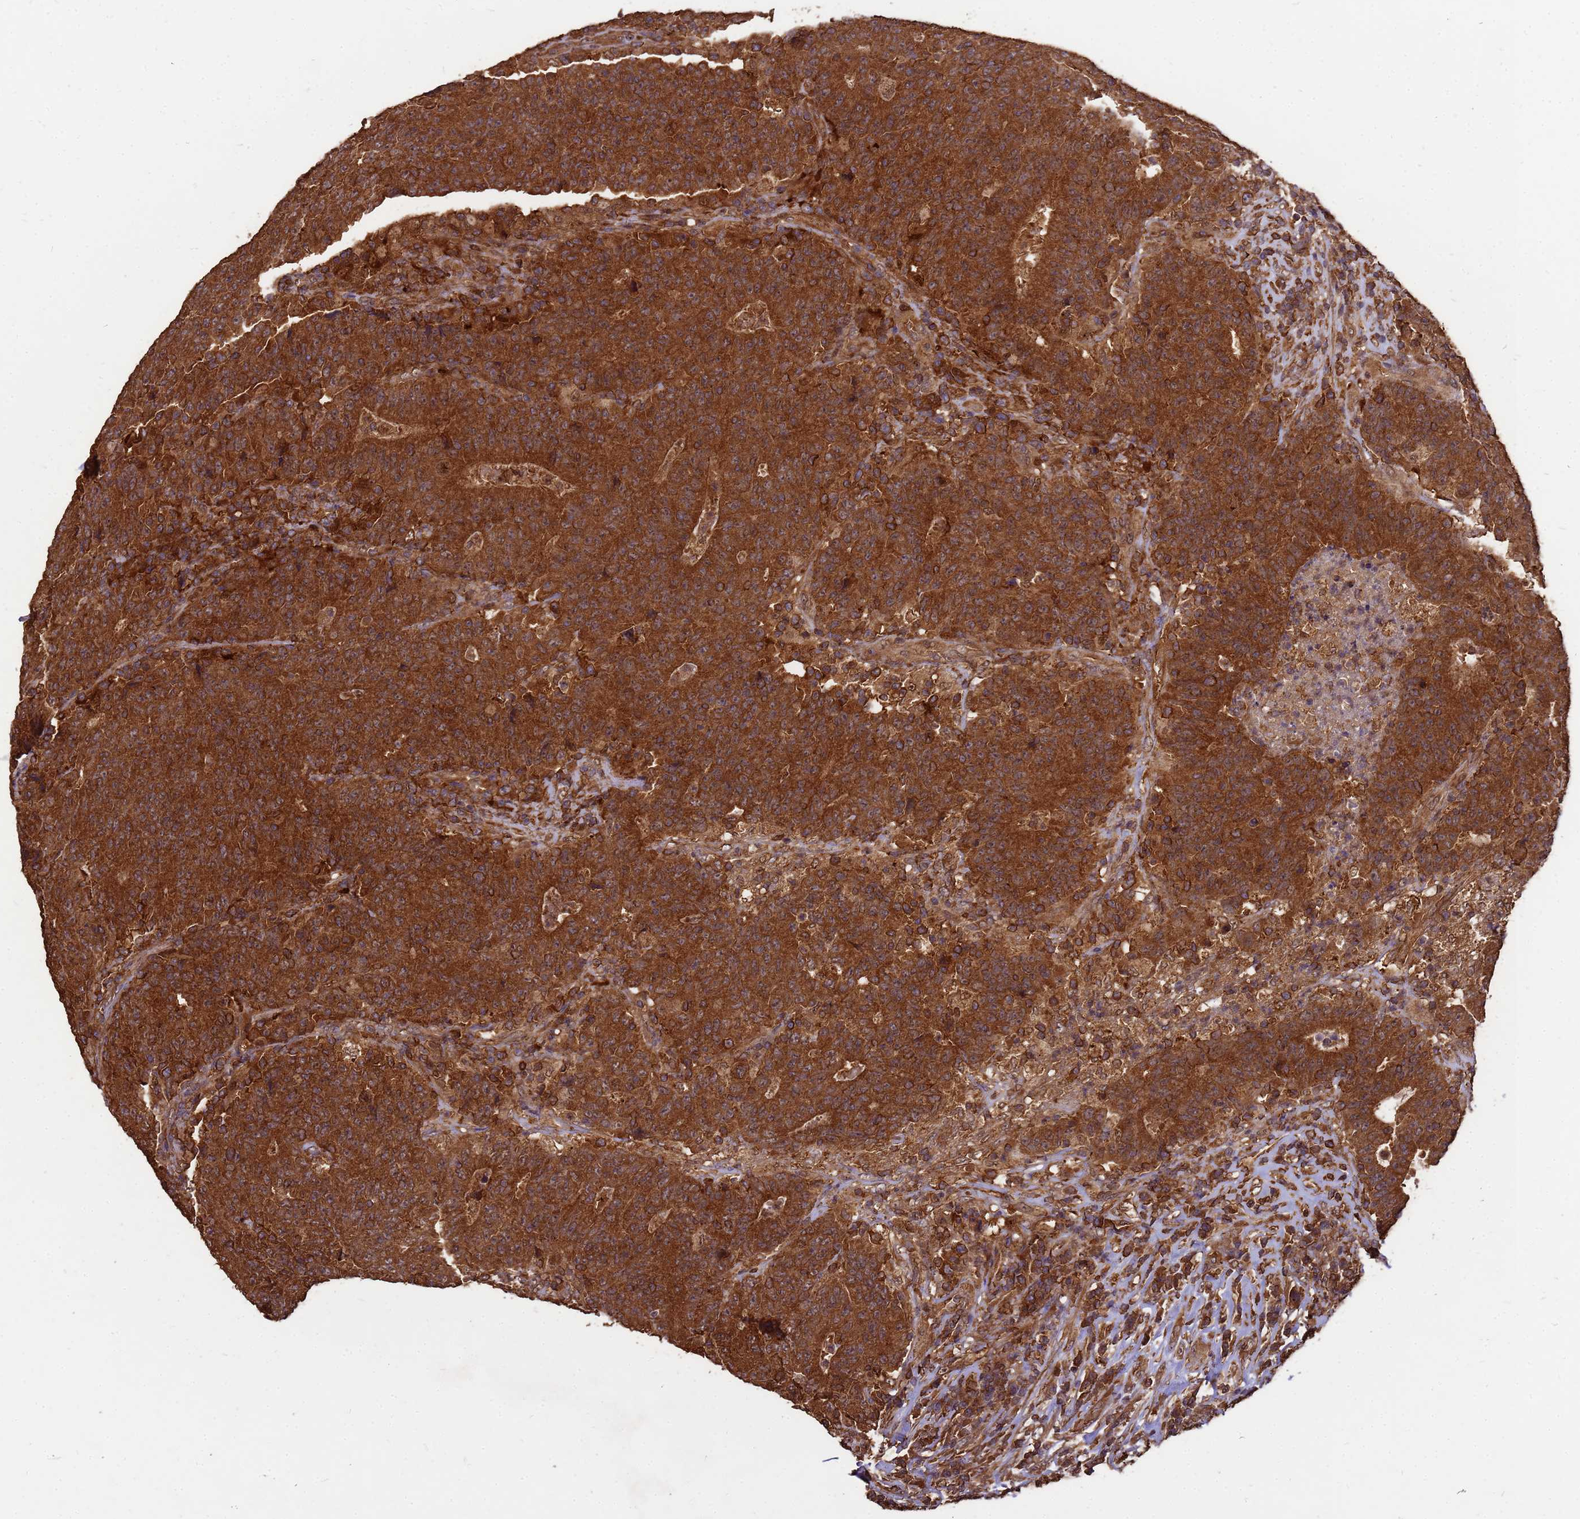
{"staining": {"intensity": "strong", "quantity": ">75%", "location": "cytoplasmic/membranous"}, "tissue": "colorectal cancer", "cell_type": "Tumor cells", "image_type": "cancer", "snomed": [{"axis": "morphology", "description": "Adenocarcinoma, NOS"}, {"axis": "topography", "description": "Colon"}], "caption": "Human colorectal cancer stained with a protein marker demonstrates strong staining in tumor cells.", "gene": "ZNF618", "patient": {"sex": "female", "age": 75}}